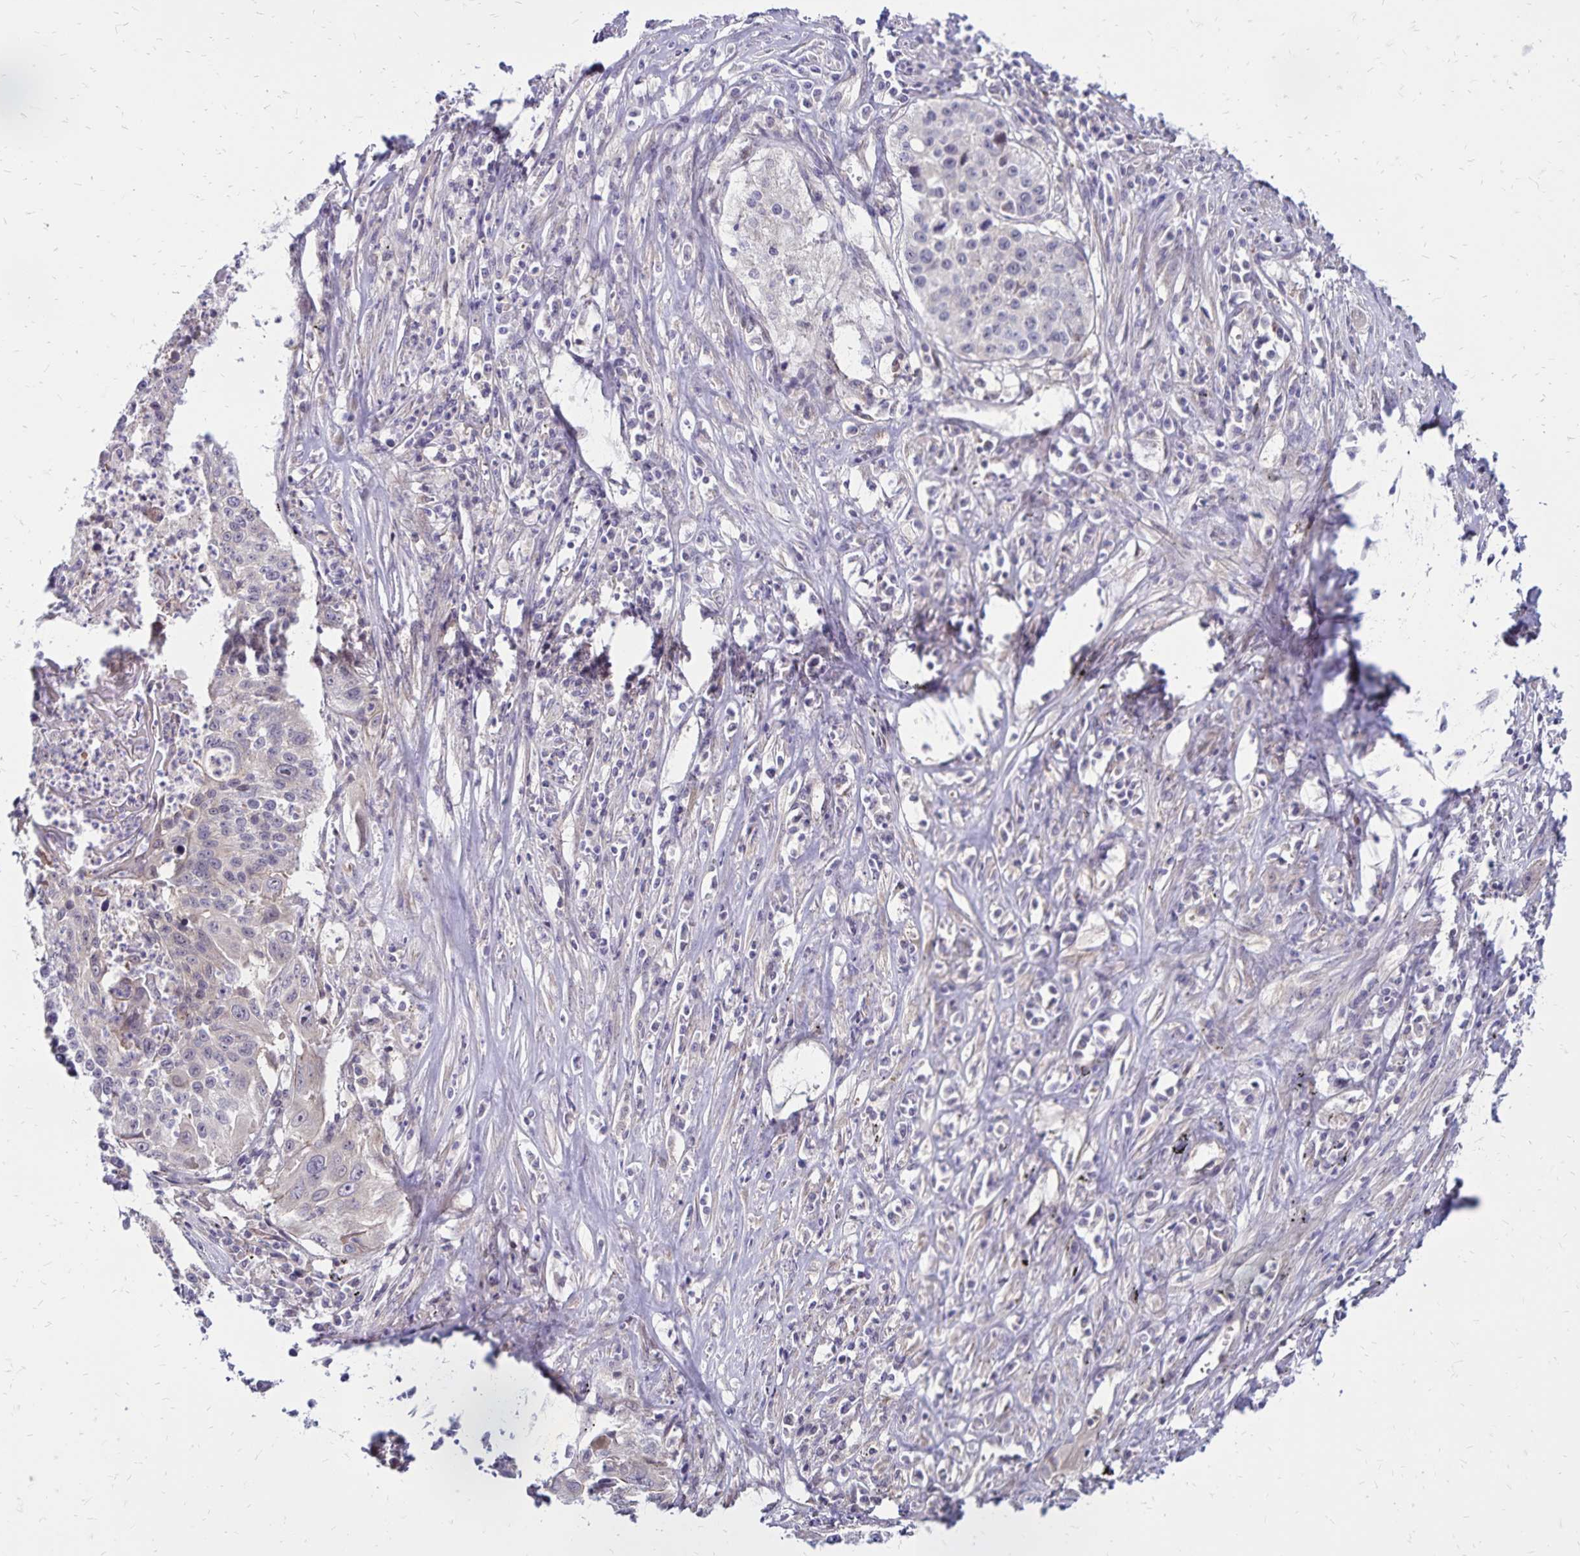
{"staining": {"intensity": "negative", "quantity": "none", "location": "none"}, "tissue": "lung cancer", "cell_type": "Tumor cells", "image_type": "cancer", "snomed": [{"axis": "morphology", "description": "Squamous cell carcinoma, NOS"}, {"axis": "morphology", "description": "Squamous cell carcinoma, metastatic, NOS"}, {"axis": "topography", "description": "Lung"}, {"axis": "topography", "description": "Pleura, NOS"}], "caption": "Squamous cell carcinoma (lung) was stained to show a protein in brown. There is no significant positivity in tumor cells.", "gene": "FSD1", "patient": {"sex": "male", "age": 72}}